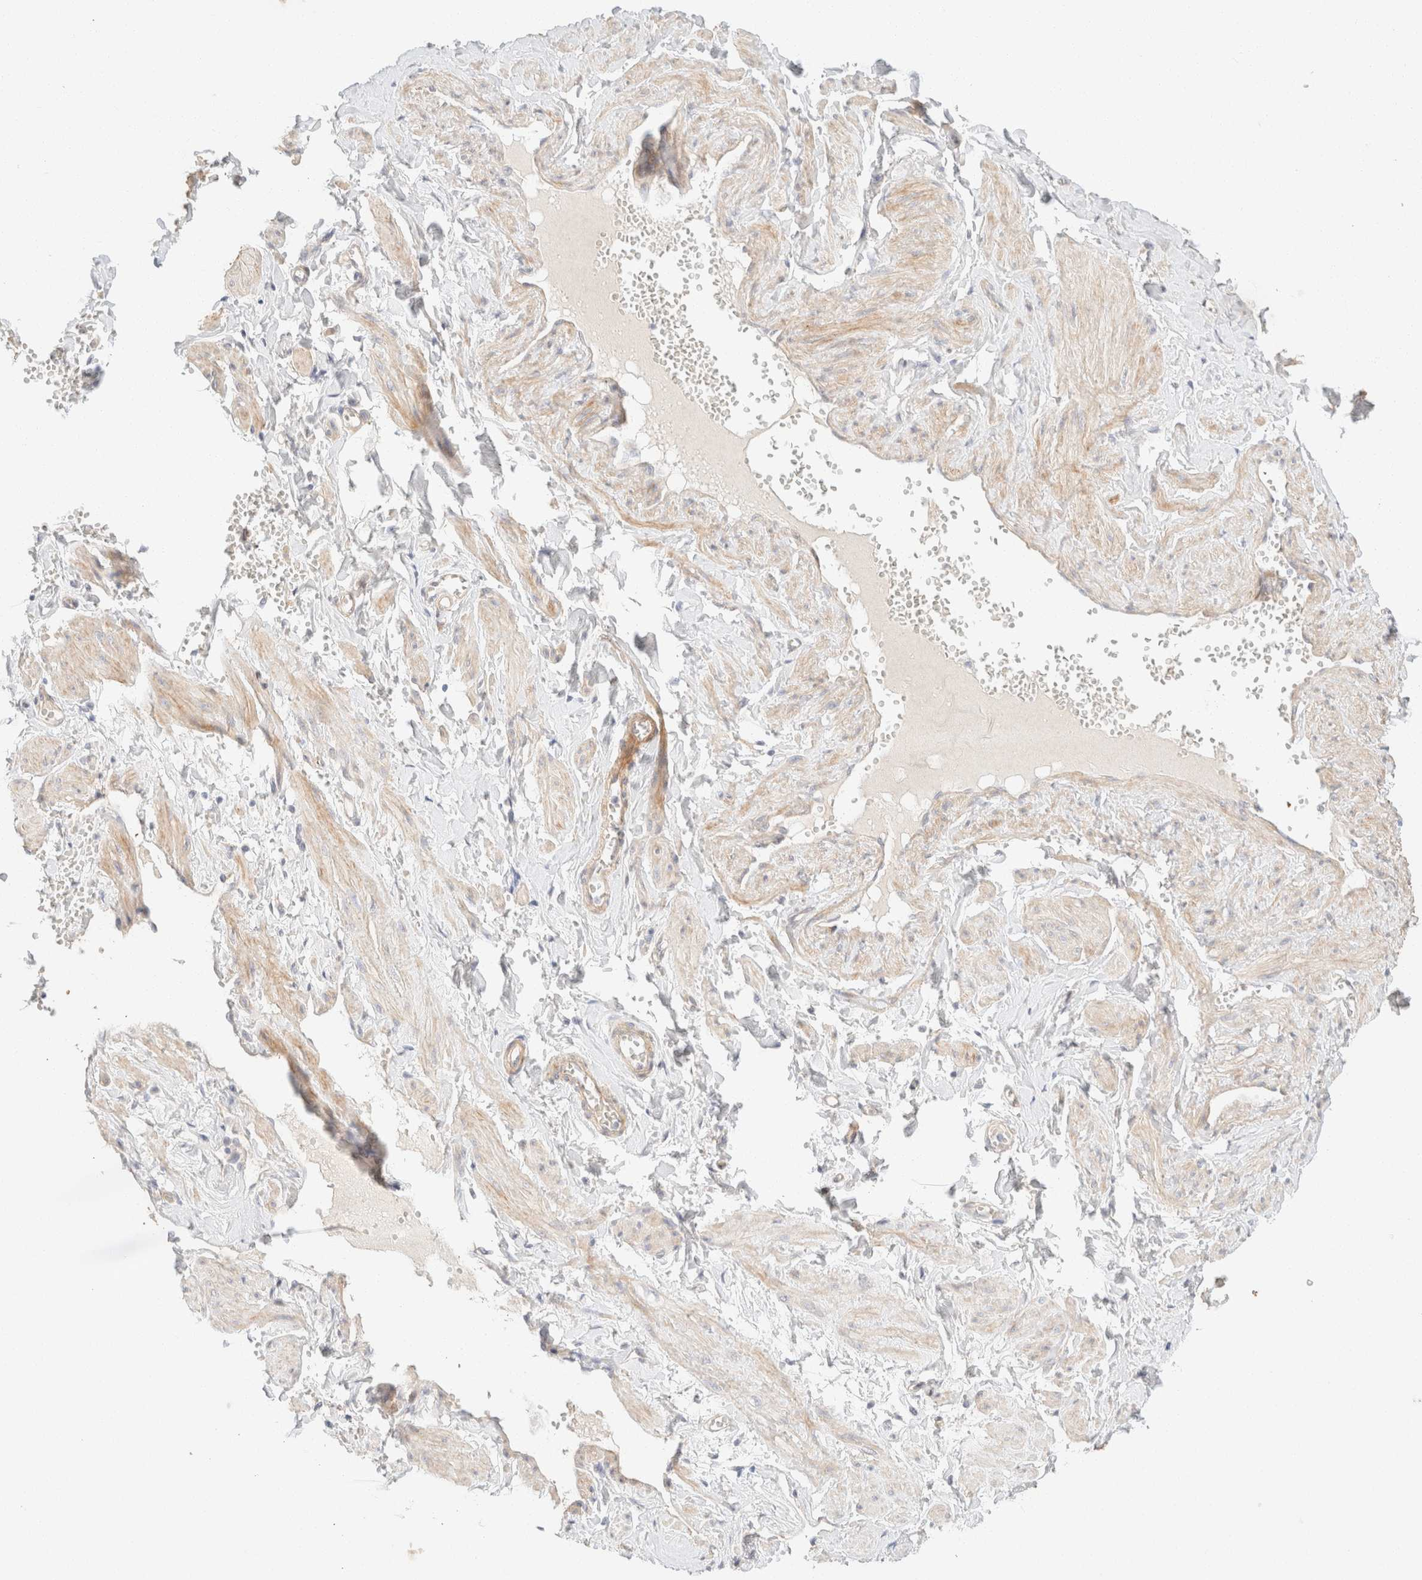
{"staining": {"intensity": "weak", "quantity": ">75%", "location": "cytoplasmic/membranous"}, "tissue": "adipose tissue", "cell_type": "Adipocytes", "image_type": "normal", "snomed": [{"axis": "morphology", "description": "Normal tissue, NOS"}, {"axis": "topography", "description": "Vascular tissue"}, {"axis": "topography", "description": "Fallopian tube"}, {"axis": "topography", "description": "Ovary"}], "caption": "Immunohistochemical staining of benign human adipose tissue demonstrates weak cytoplasmic/membranous protein positivity in approximately >75% of adipocytes.", "gene": "CSNK1E", "patient": {"sex": "female", "age": 67}}